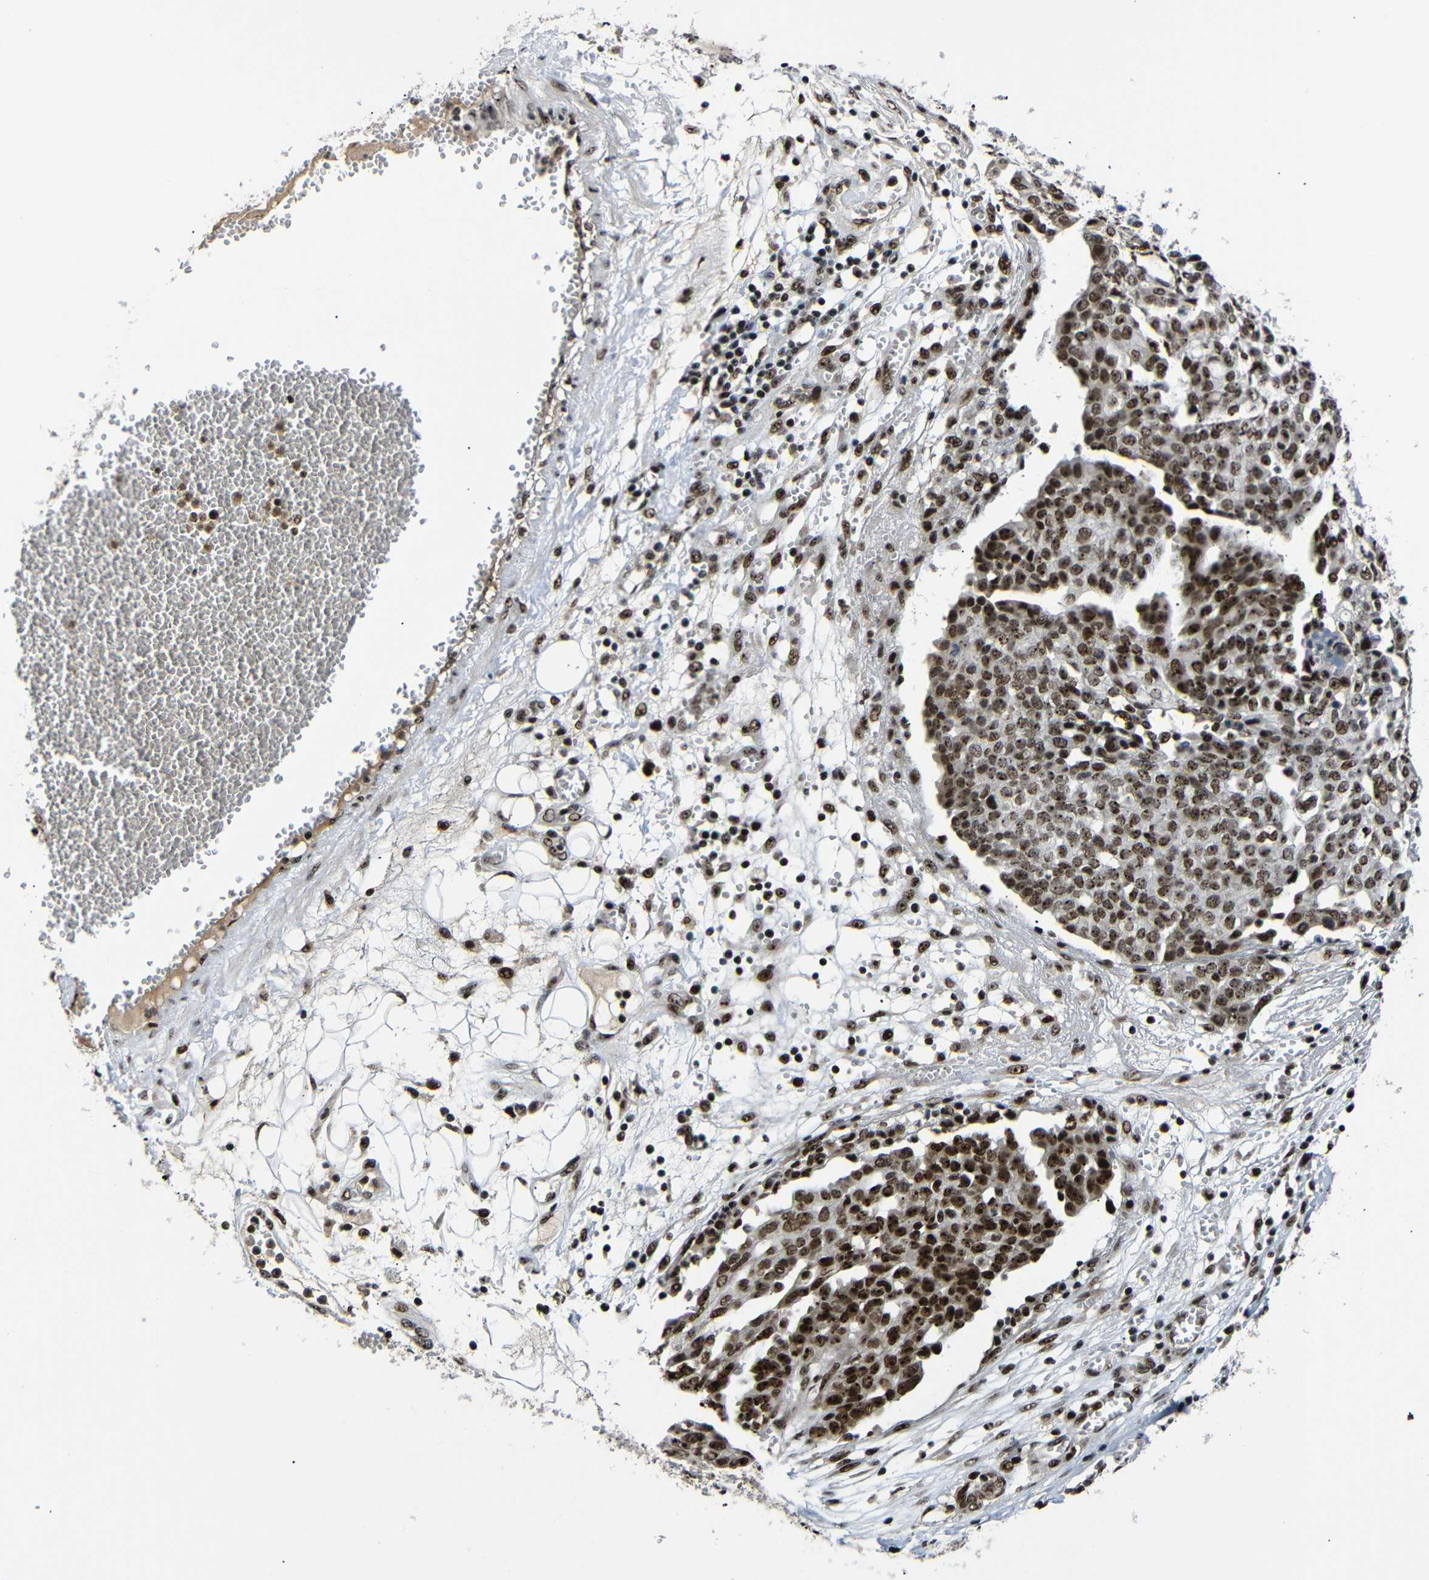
{"staining": {"intensity": "strong", "quantity": ">75%", "location": "nuclear"}, "tissue": "ovarian cancer", "cell_type": "Tumor cells", "image_type": "cancer", "snomed": [{"axis": "morphology", "description": "Cystadenocarcinoma, serous, NOS"}, {"axis": "topography", "description": "Soft tissue"}, {"axis": "topography", "description": "Ovary"}], "caption": "DAB immunohistochemical staining of human ovarian cancer demonstrates strong nuclear protein positivity in about >75% of tumor cells.", "gene": "SETDB2", "patient": {"sex": "female", "age": 57}}